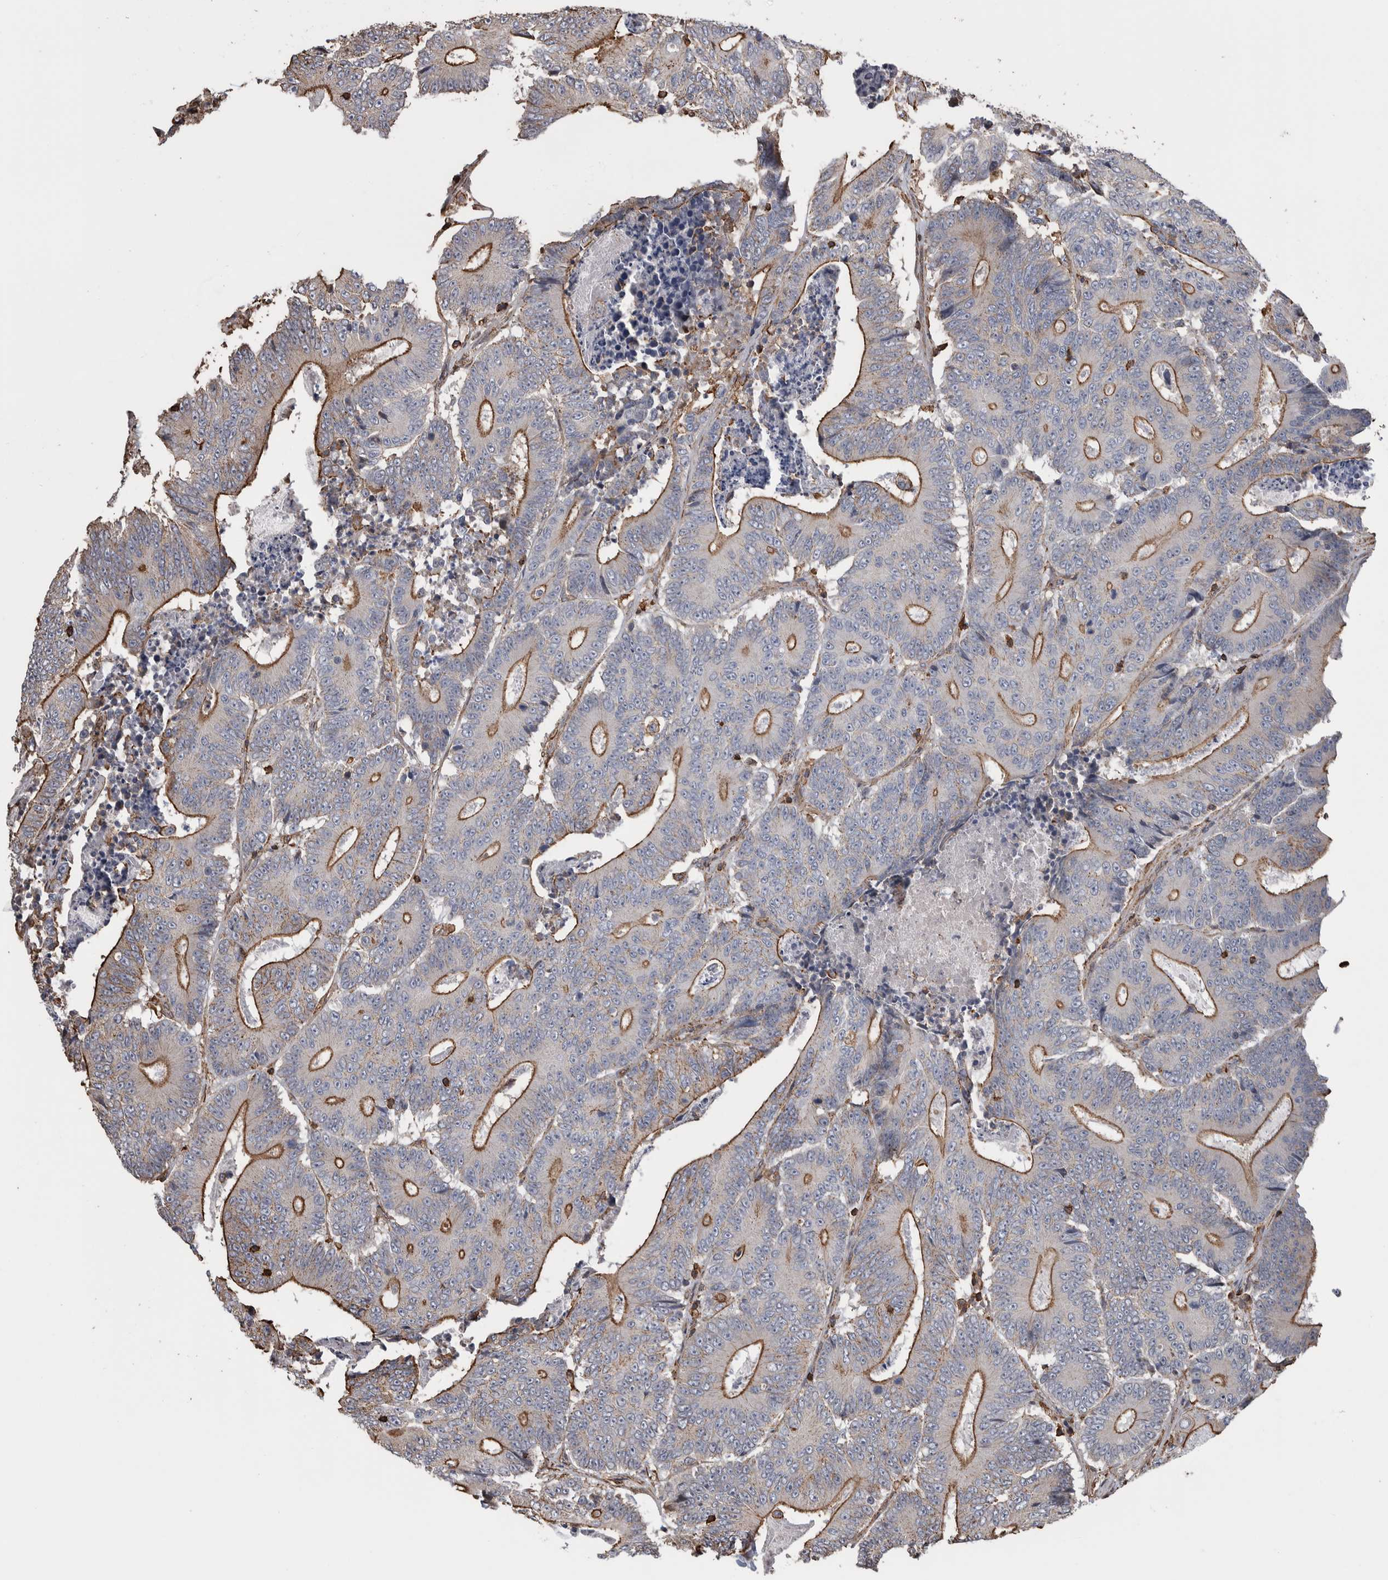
{"staining": {"intensity": "moderate", "quantity": "25%-75%", "location": "cytoplasmic/membranous"}, "tissue": "colorectal cancer", "cell_type": "Tumor cells", "image_type": "cancer", "snomed": [{"axis": "morphology", "description": "Adenocarcinoma, NOS"}, {"axis": "topography", "description": "Colon"}], "caption": "A brown stain highlights moderate cytoplasmic/membranous positivity of a protein in adenocarcinoma (colorectal) tumor cells. The staining is performed using DAB (3,3'-diaminobenzidine) brown chromogen to label protein expression. The nuclei are counter-stained blue using hematoxylin.", "gene": "ENPP2", "patient": {"sex": "male", "age": 83}}